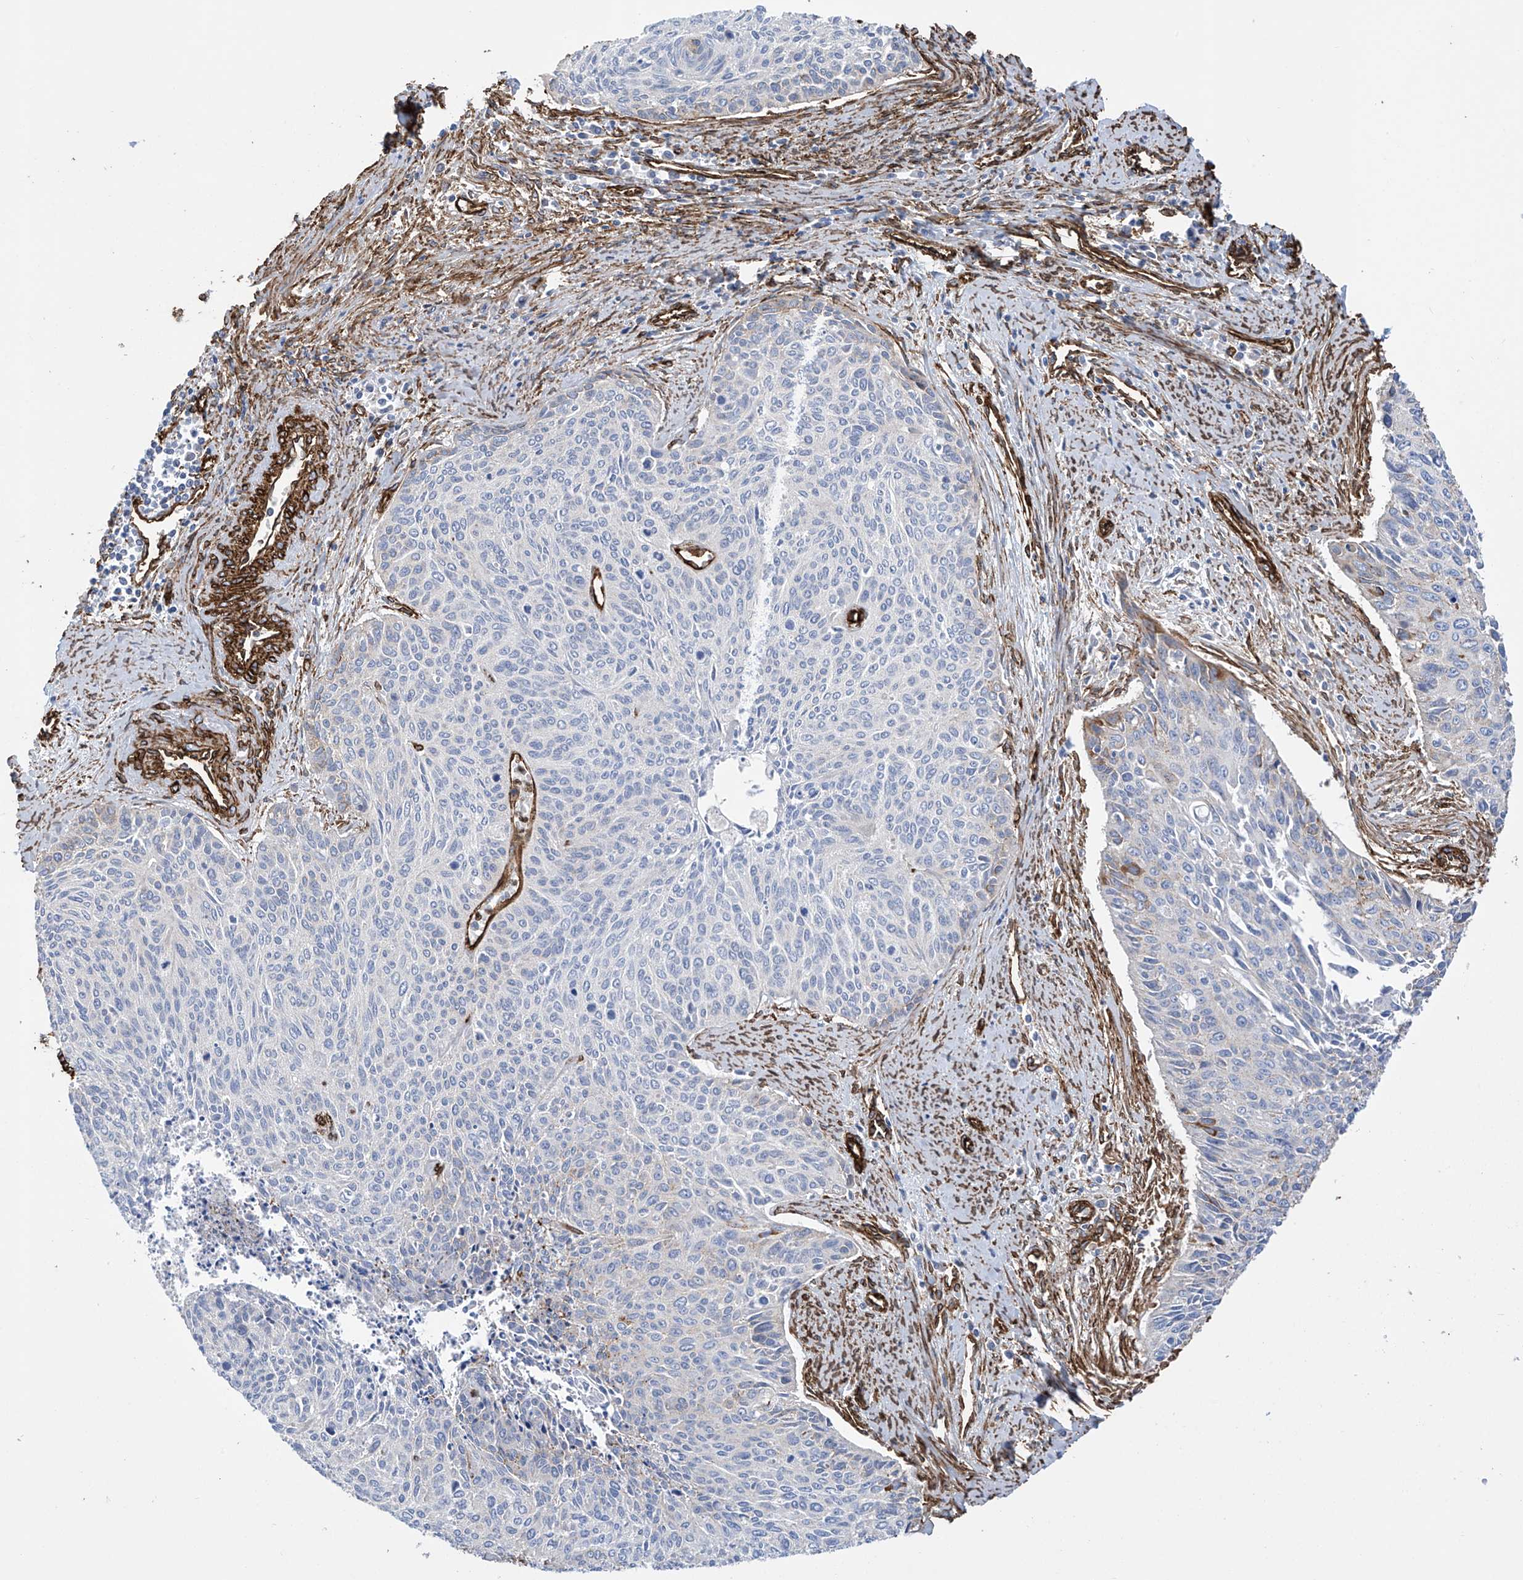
{"staining": {"intensity": "weak", "quantity": "<25%", "location": "cytoplasmic/membranous"}, "tissue": "cervical cancer", "cell_type": "Tumor cells", "image_type": "cancer", "snomed": [{"axis": "morphology", "description": "Squamous cell carcinoma, NOS"}, {"axis": "topography", "description": "Cervix"}], "caption": "High magnification brightfield microscopy of cervical cancer (squamous cell carcinoma) stained with DAB (3,3'-diaminobenzidine) (brown) and counterstained with hematoxylin (blue): tumor cells show no significant positivity.", "gene": "UBTD1", "patient": {"sex": "female", "age": 55}}